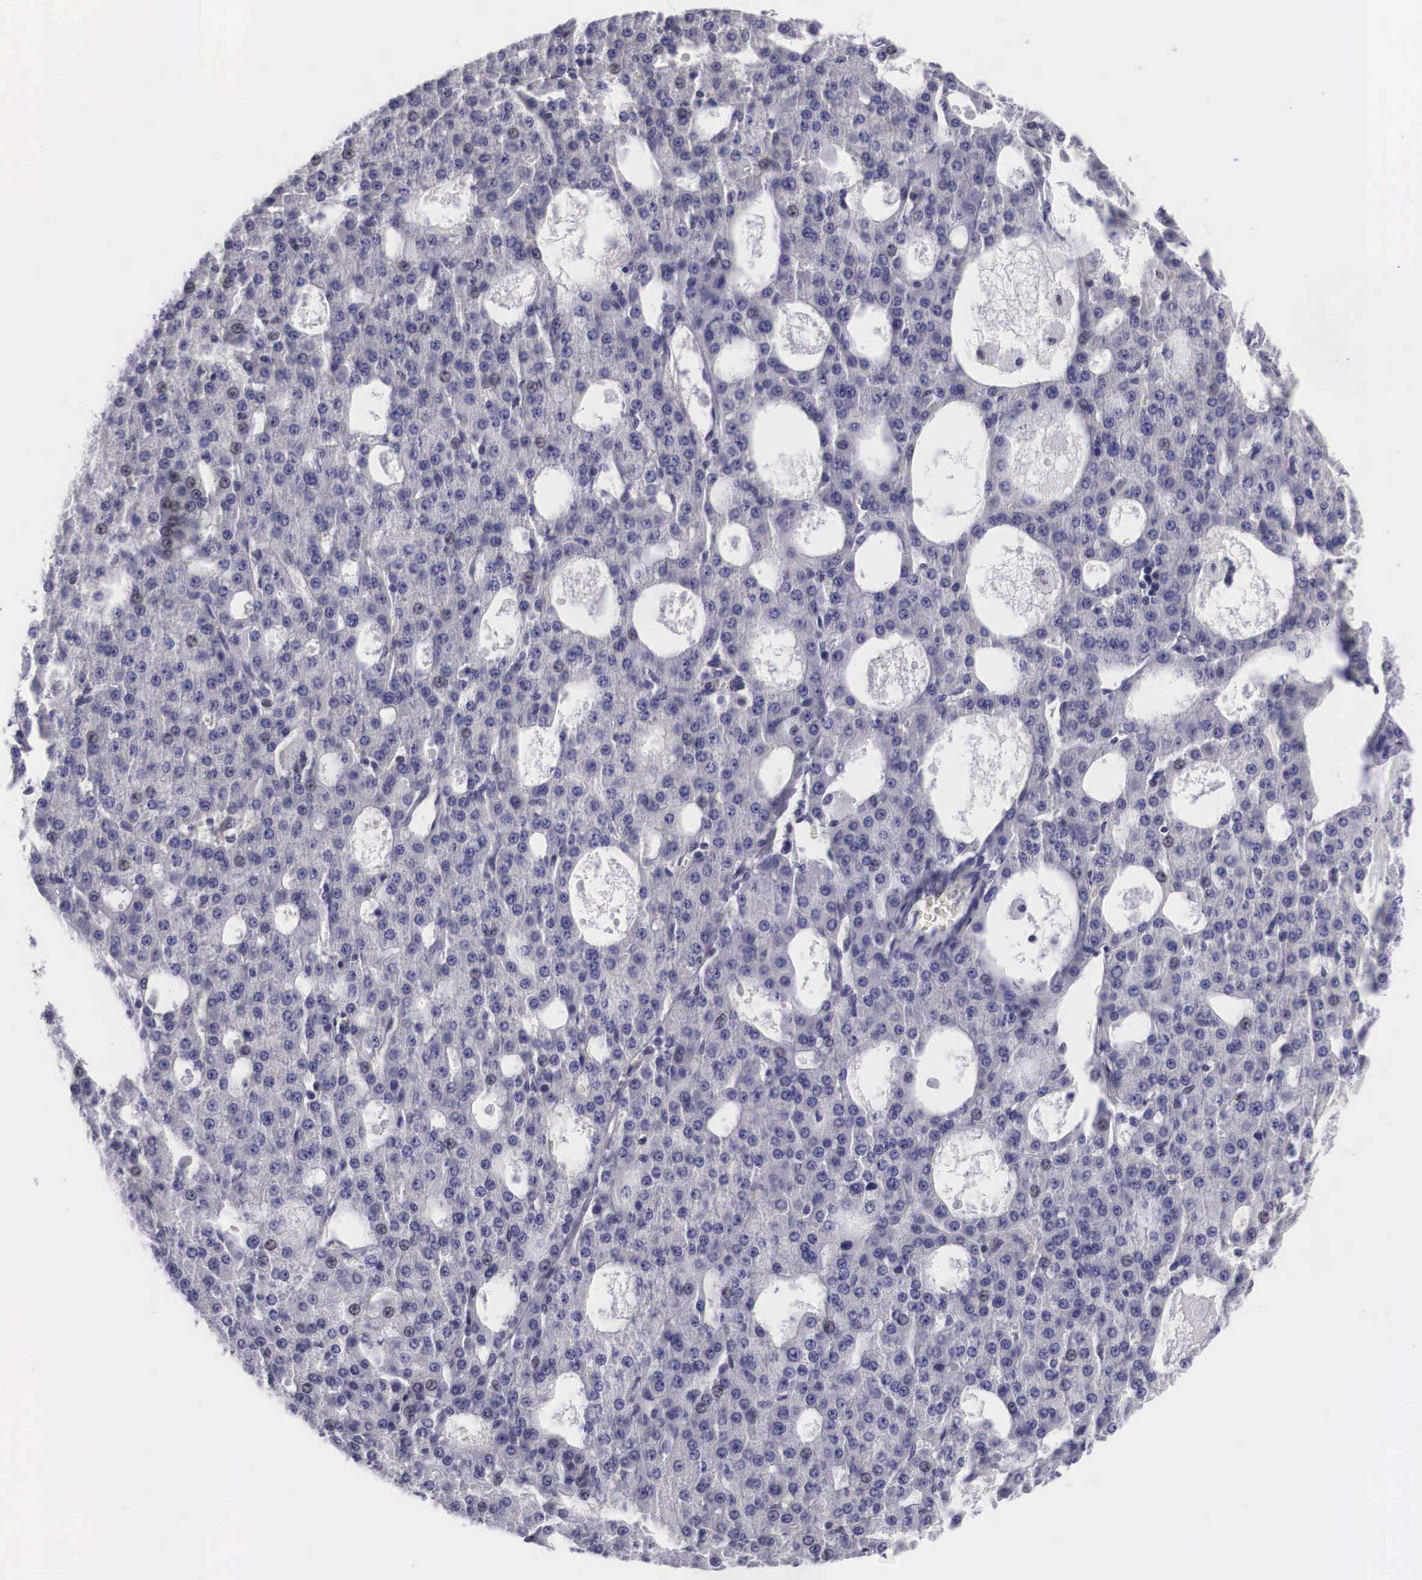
{"staining": {"intensity": "negative", "quantity": "none", "location": "none"}, "tissue": "liver cancer", "cell_type": "Tumor cells", "image_type": "cancer", "snomed": [{"axis": "morphology", "description": "Carcinoma, Hepatocellular, NOS"}, {"axis": "topography", "description": "Liver"}], "caption": "The histopathology image demonstrates no significant staining in tumor cells of liver cancer.", "gene": "OTX2", "patient": {"sex": "male", "age": 47}}